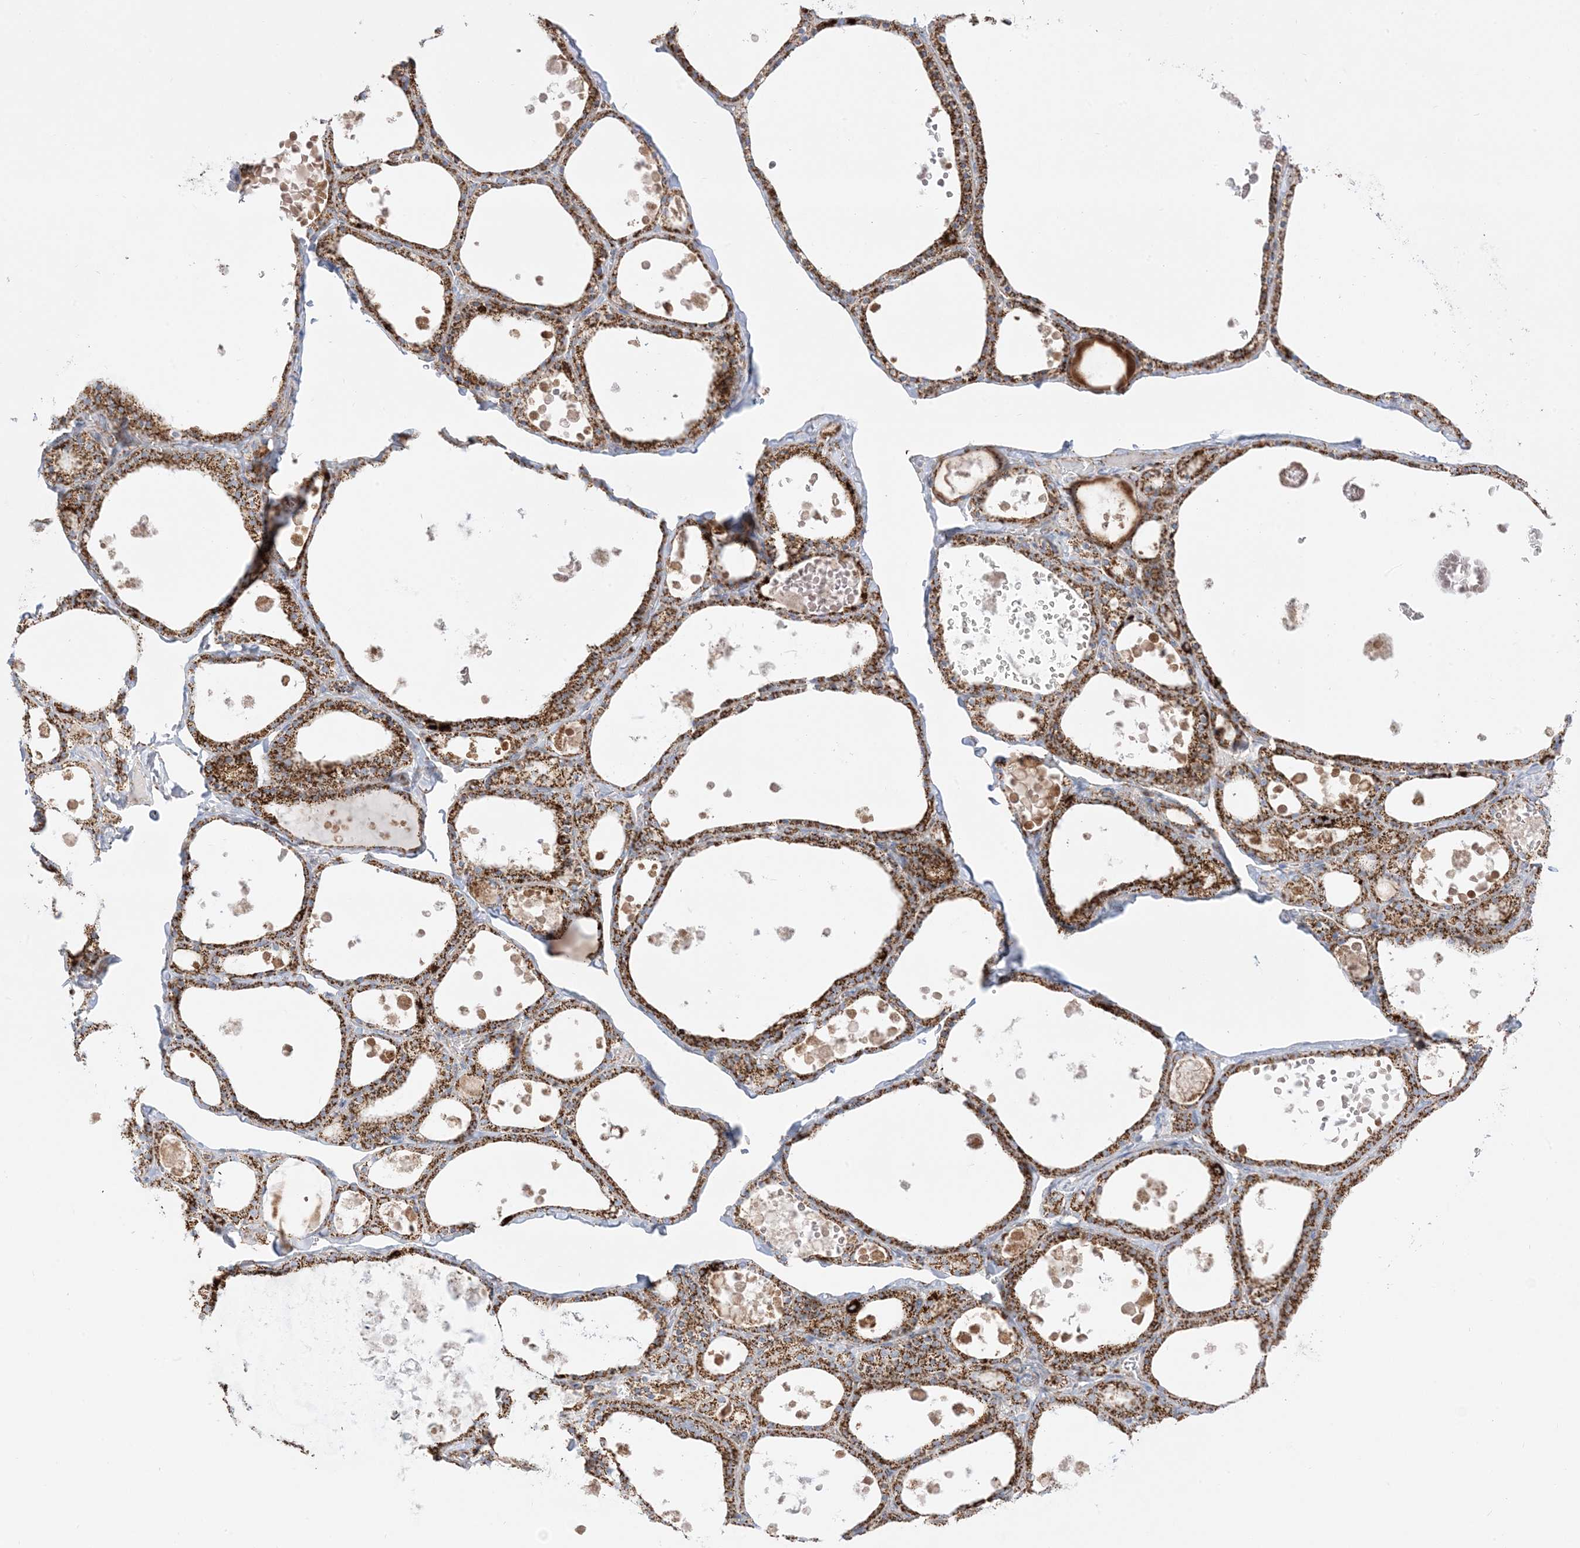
{"staining": {"intensity": "strong", "quantity": ">75%", "location": "cytoplasmic/membranous"}, "tissue": "thyroid gland", "cell_type": "Glandular cells", "image_type": "normal", "snomed": [{"axis": "morphology", "description": "Normal tissue, NOS"}, {"axis": "topography", "description": "Thyroid gland"}], "caption": "Thyroid gland stained for a protein exhibits strong cytoplasmic/membranous positivity in glandular cells. The staining was performed using DAB, with brown indicating positive protein expression. Nuclei are stained blue with hematoxylin.", "gene": "MRPS36", "patient": {"sex": "male", "age": 56}}